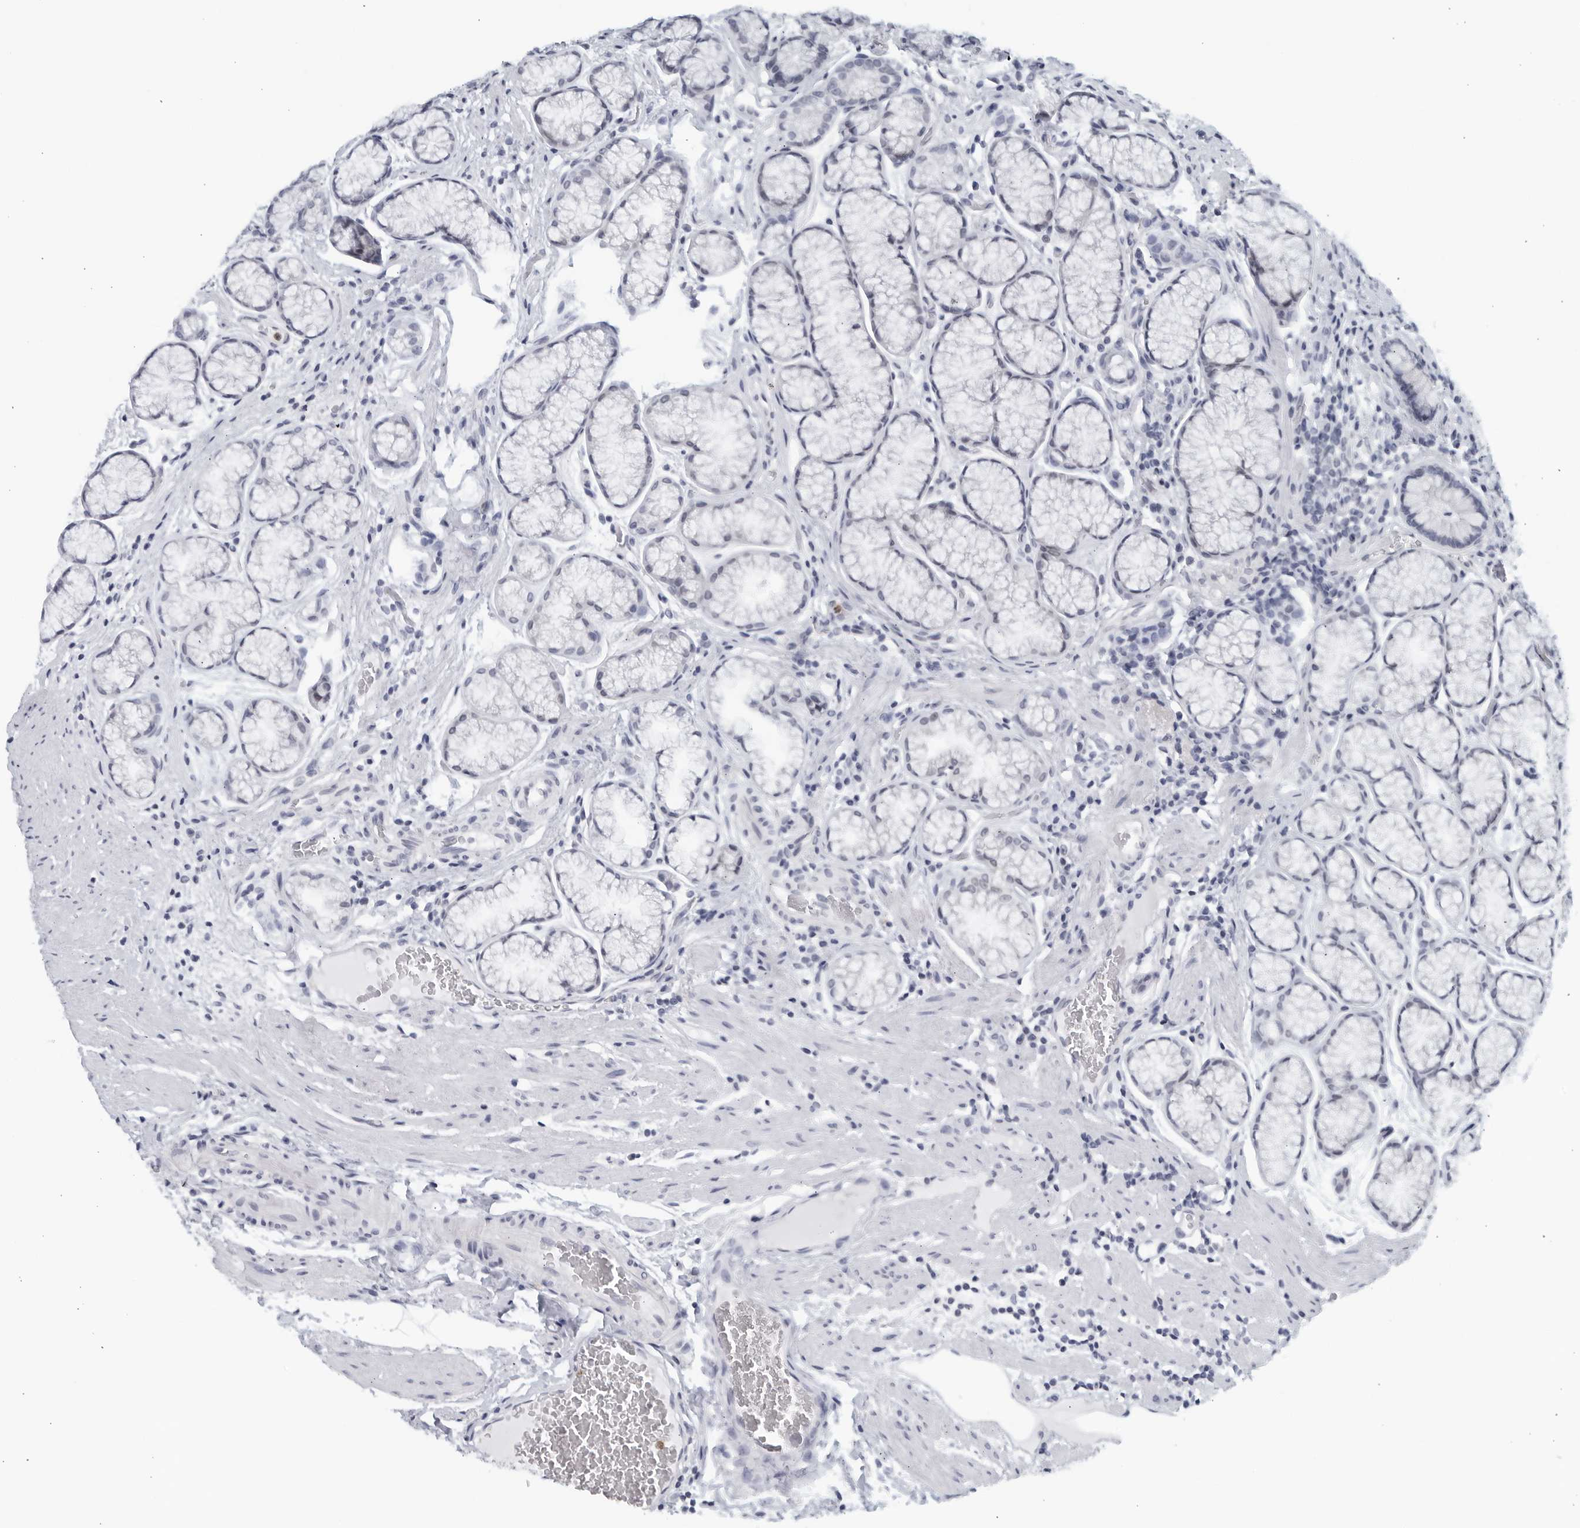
{"staining": {"intensity": "negative", "quantity": "none", "location": "none"}, "tissue": "stomach", "cell_type": "Glandular cells", "image_type": "normal", "snomed": [{"axis": "morphology", "description": "Normal tissue, NOS"}, {"axis": "topography", "description": "Stomach"}], "caption": "A histopathology image of stomach stained for a protein demonstrates no brown staining in glandular cells. The staining is performed using DAB brown chromogen with nuclei counter-stained in using hematoxylin.", "gene": "KLK7", "patient": {"sex": "male", "age": 42}}